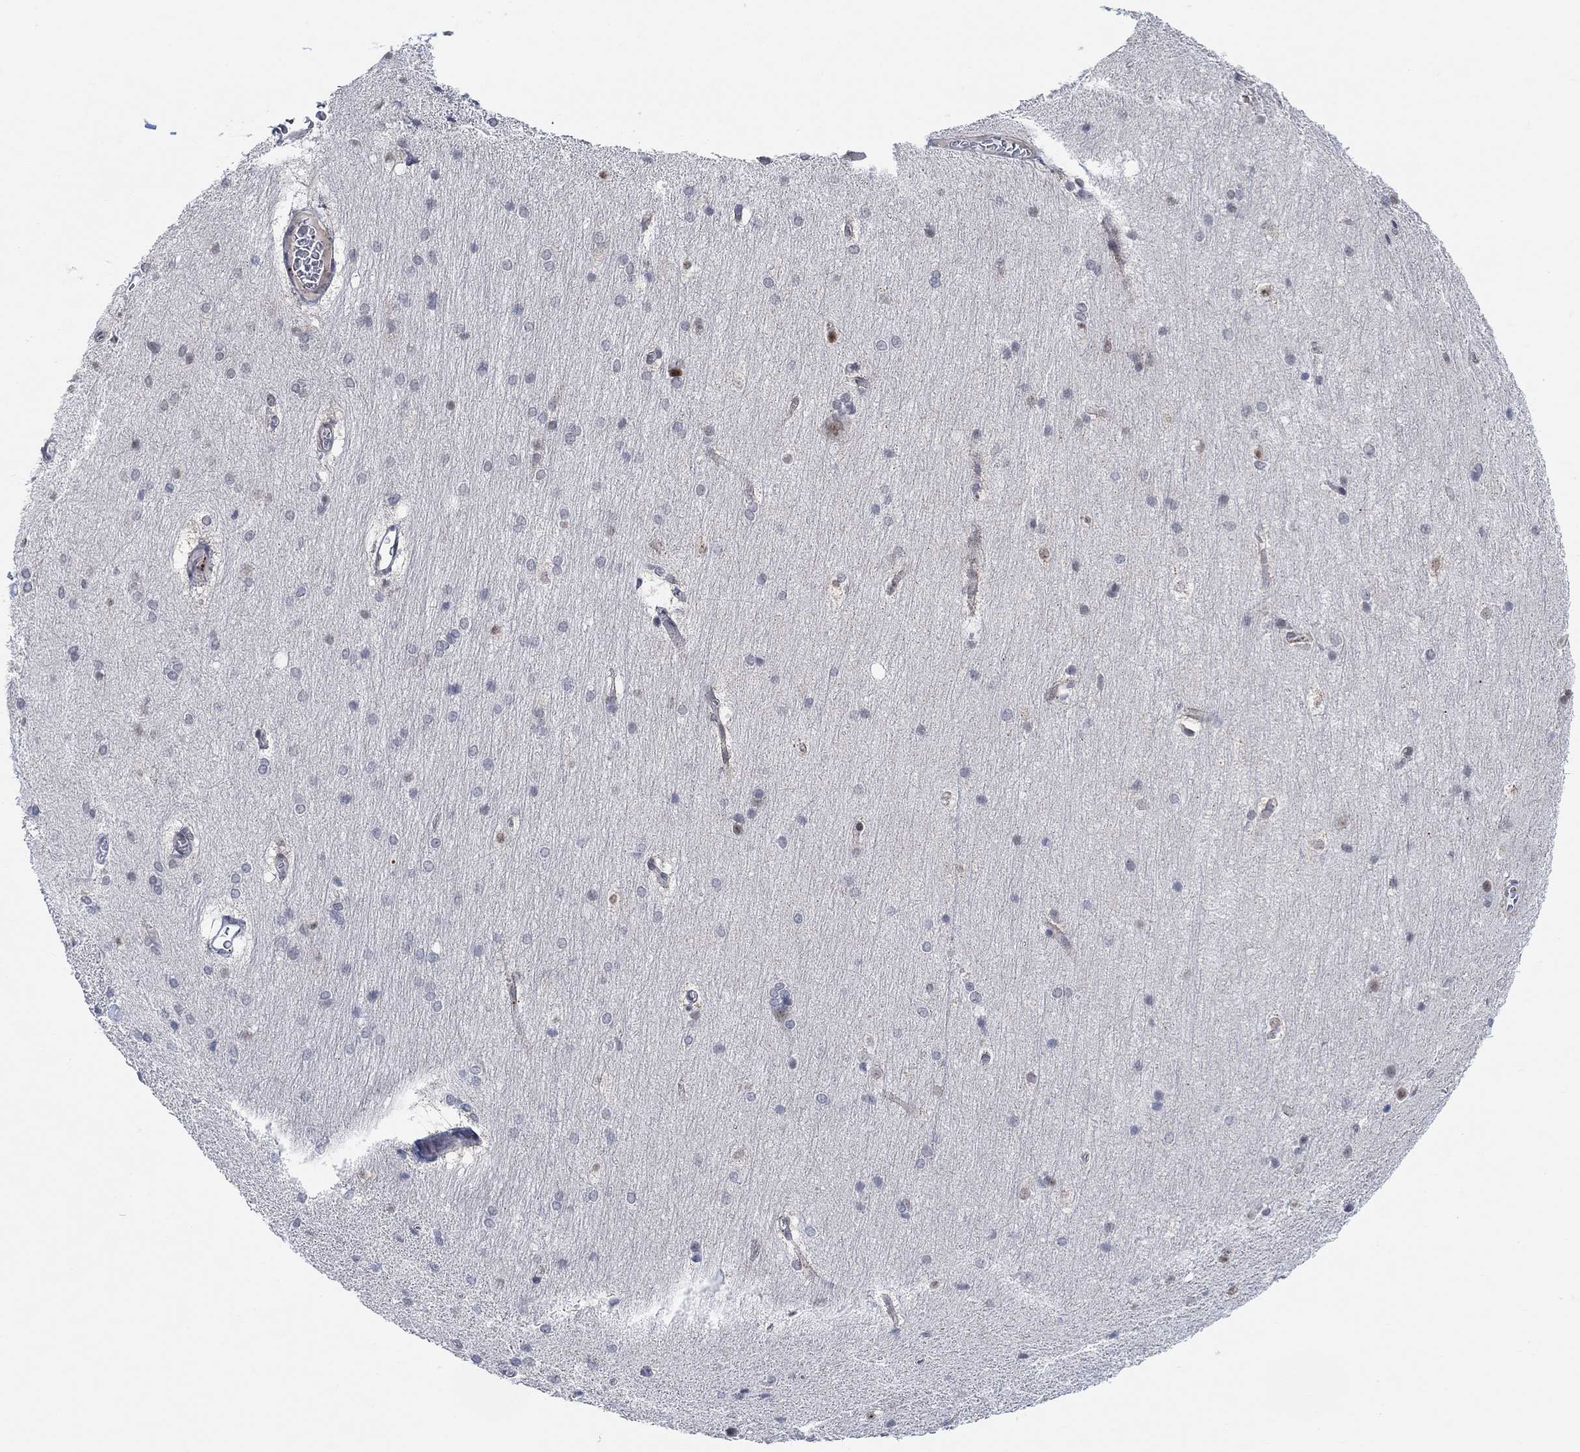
{"staining": {"intensity": "negative", "quantity": "none", "location": "none"}, "tissue": "hippocampus", "cell_type": "Glial cells", "image_type": "normal", "snomed": [{"axis": "morphology", "description": "Normal tissue, NOS"}, {"axis": "topography", "description": "Cerebral cortex"}, {"axis": "topography", "description": "Hippocampus"}], "caption": "Human hippocampus stained for a protein using IHC reveals no positivity in glial cells.", "gene": "PWWP2B", "patient": {"sex": "female", "age": 19}}